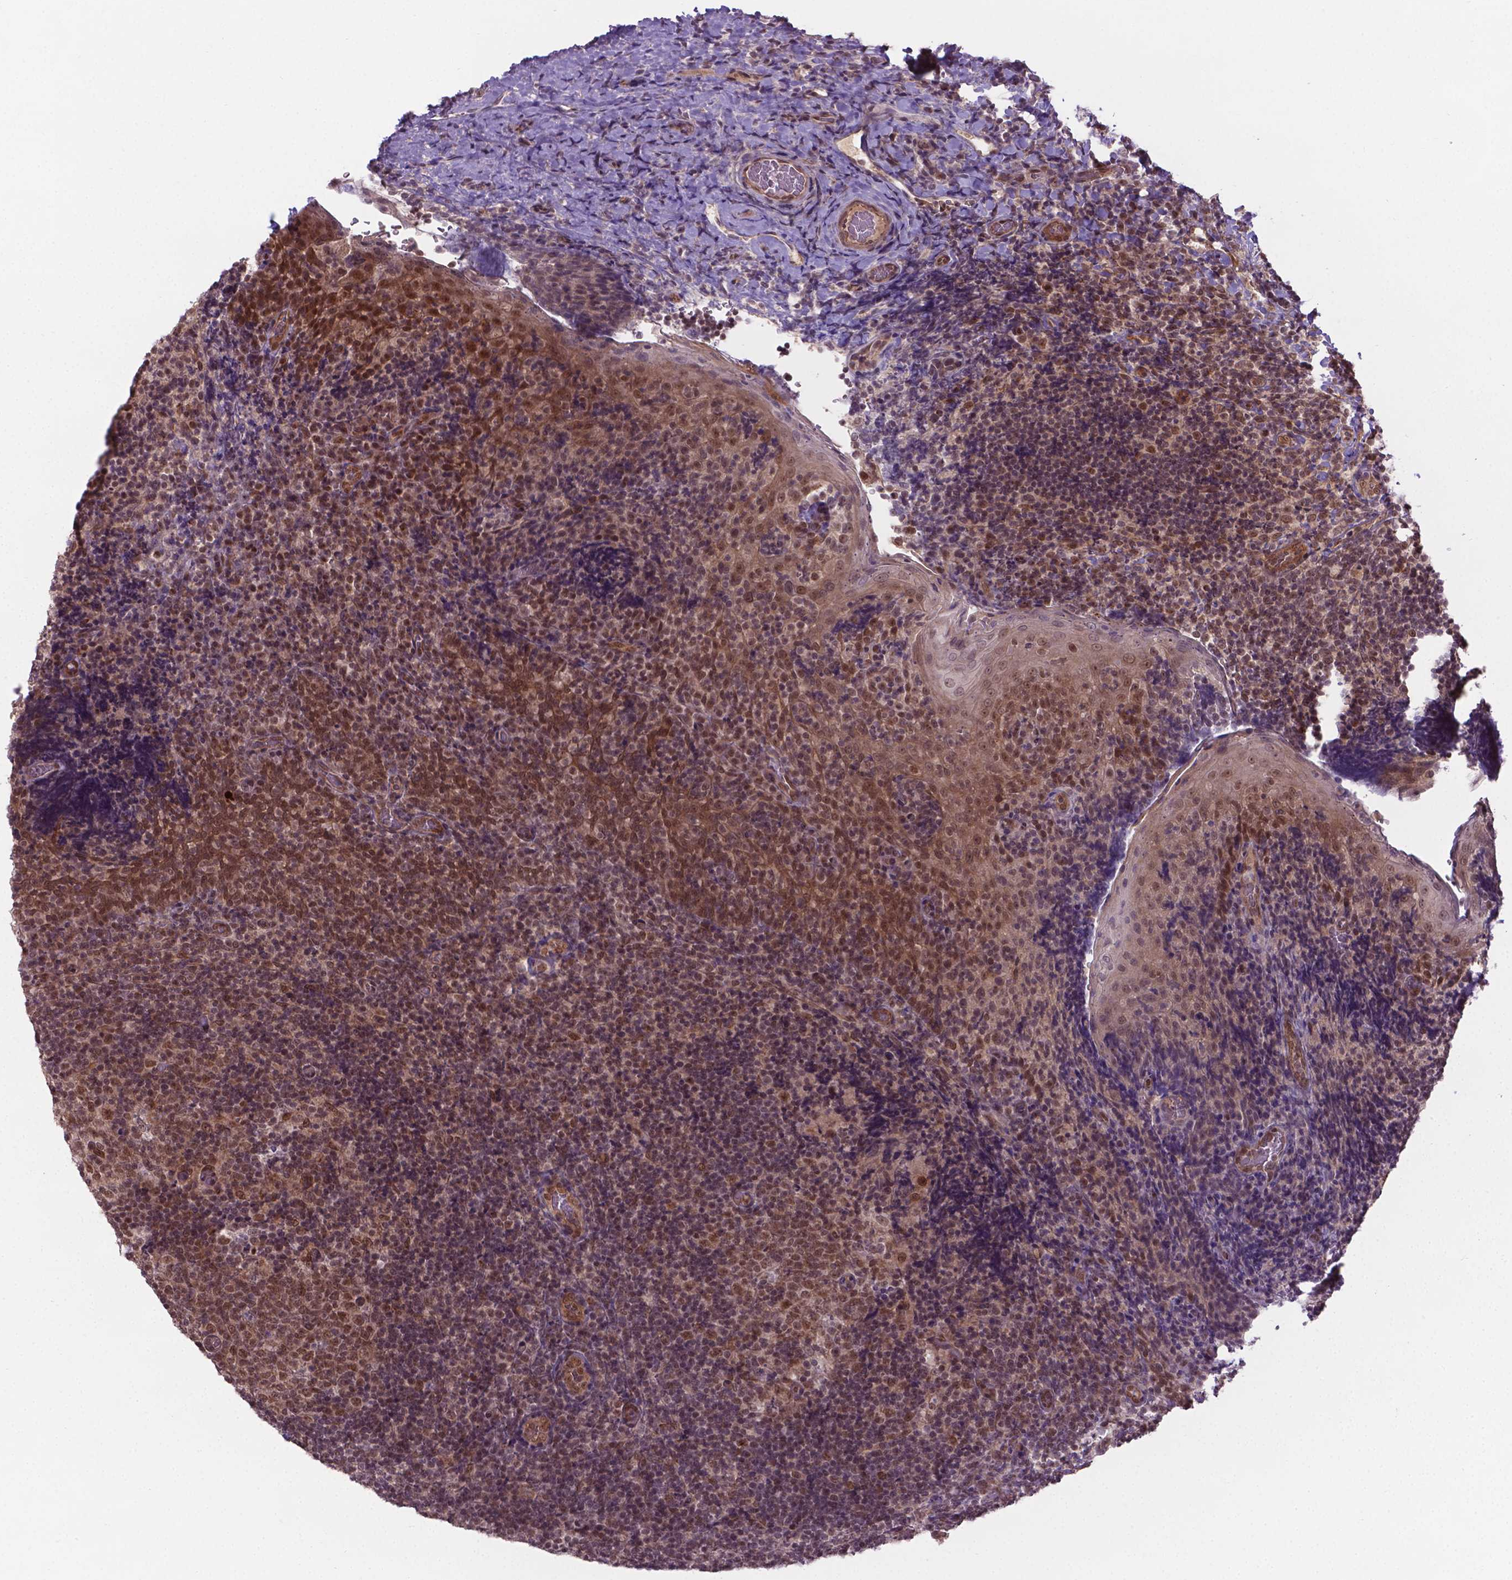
{"staining": {"intensity": "moderate", "quantity": ">75%", "location": "nuclear"}, "tissue": "tonsil", "cell_type": "Germinal center cells", "image_type": "normal", "snomed": [{"axis": "morphology", "description": "Normal tissue, NOS"}, {"axis": "topography", "description": "Tonsil"}], "caption": "The micrograph displays staining of unremarkable tonsil, revealing moderate nuclear protein expression (brown color) within germinal center cells.", "gene": "ANKRD54", "patient": {"sex": "male", "age": 17}}